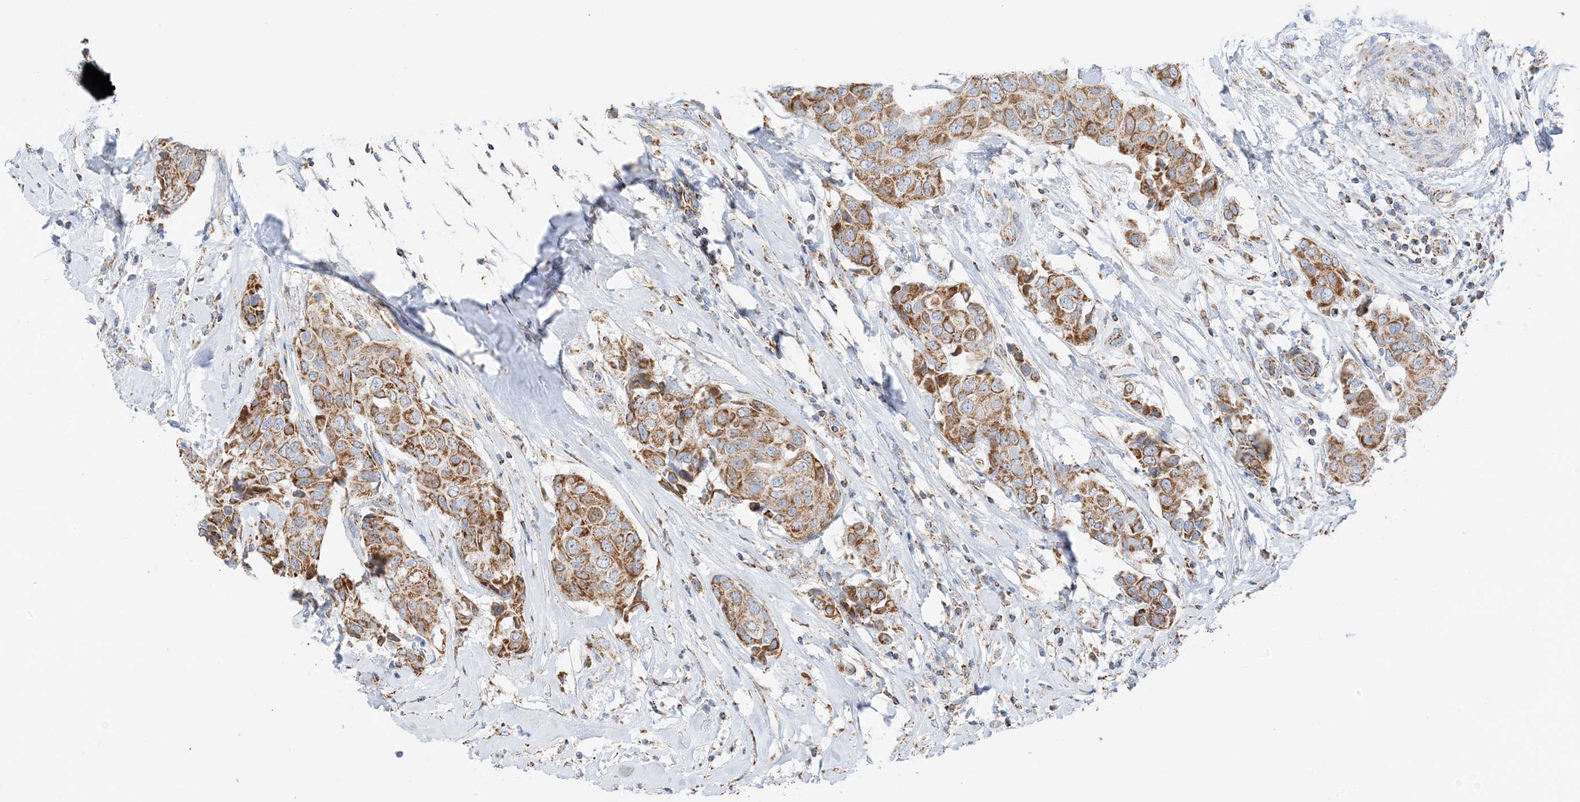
{"staining": {"intensity": "strong", "quantity": ">75%", "location": "cytoplasmic/membranous"}, "tissue": "breast cancer", "cell_type": "Tumor cells", "image_type": "cancer", "snomed": [{"axis": "morphology", "description": "Duct carcinoma"}, {"axis": "topography", "description": "Breast"}], "caption": "Tumor cells reveal high levels of strong cytoplasmic/membranous staining in approximately >75% of cells in breast intraductal carcinoma. (DAB = brown stain, brightfield microscopy at high magnification).", "gene": "CAPN13", "patient": {"sex": "female", "age": 80}}